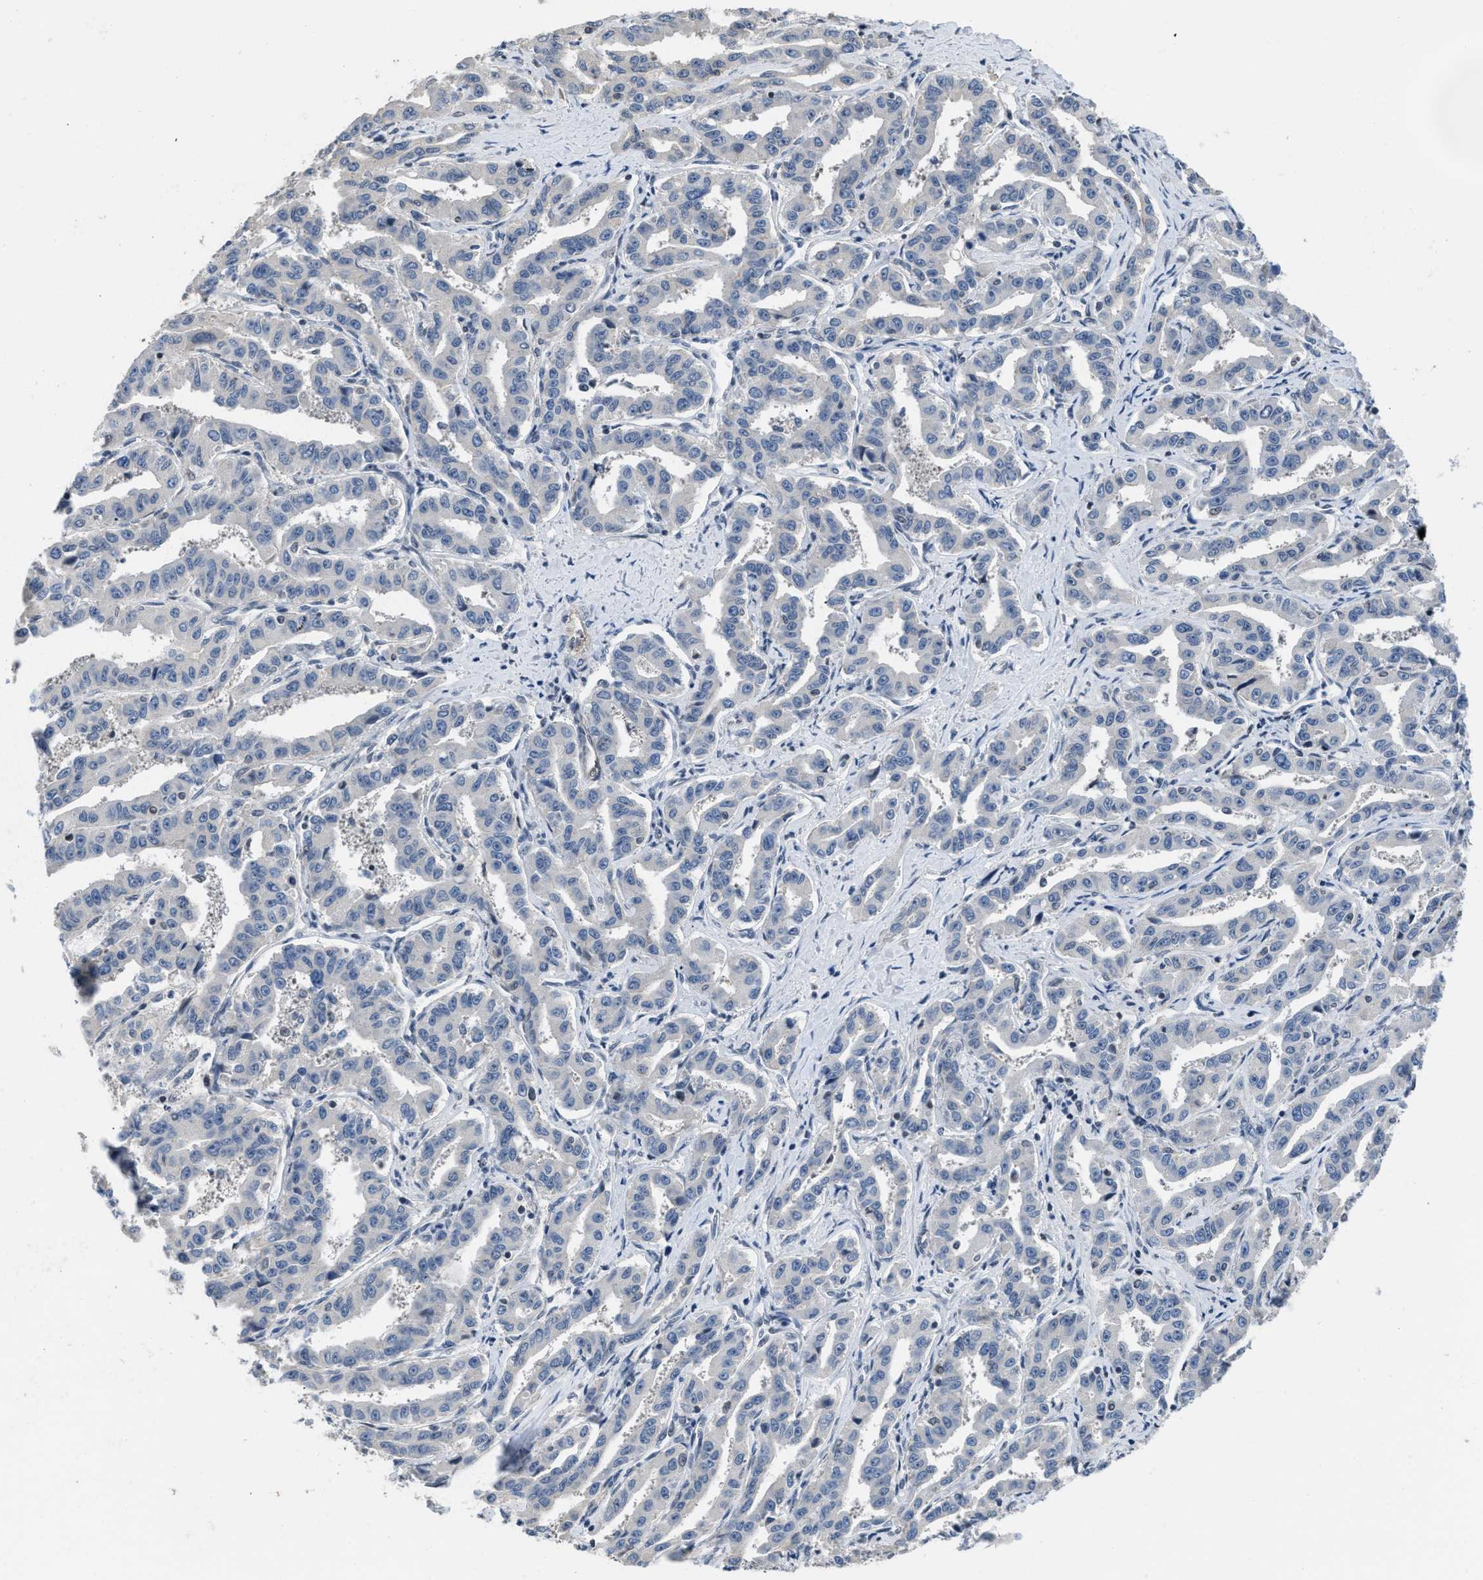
{"staining": {"intensity": "negative", "quantity": "none", "location": "none"}, "tissue": "liver cancer", "cell_type": "Tumor cells", "image_type": "cancer", "snomed": [{"axis": "morphology", "description": "Cholangiocarcinoma"}, {"axis": "topography", "description": "Liver"}], "caption": "Liver cholangiocarcinoma was stained to show a protein in brown. There is no significant staining in tumor cells. (DAB (3,3'-diaminobenzidine) immunohistochemistry (IHC) visualized using brightfield microscopy, high magnification).", "gene": "TES", "patient": {"sex": "male", "age": 59}}